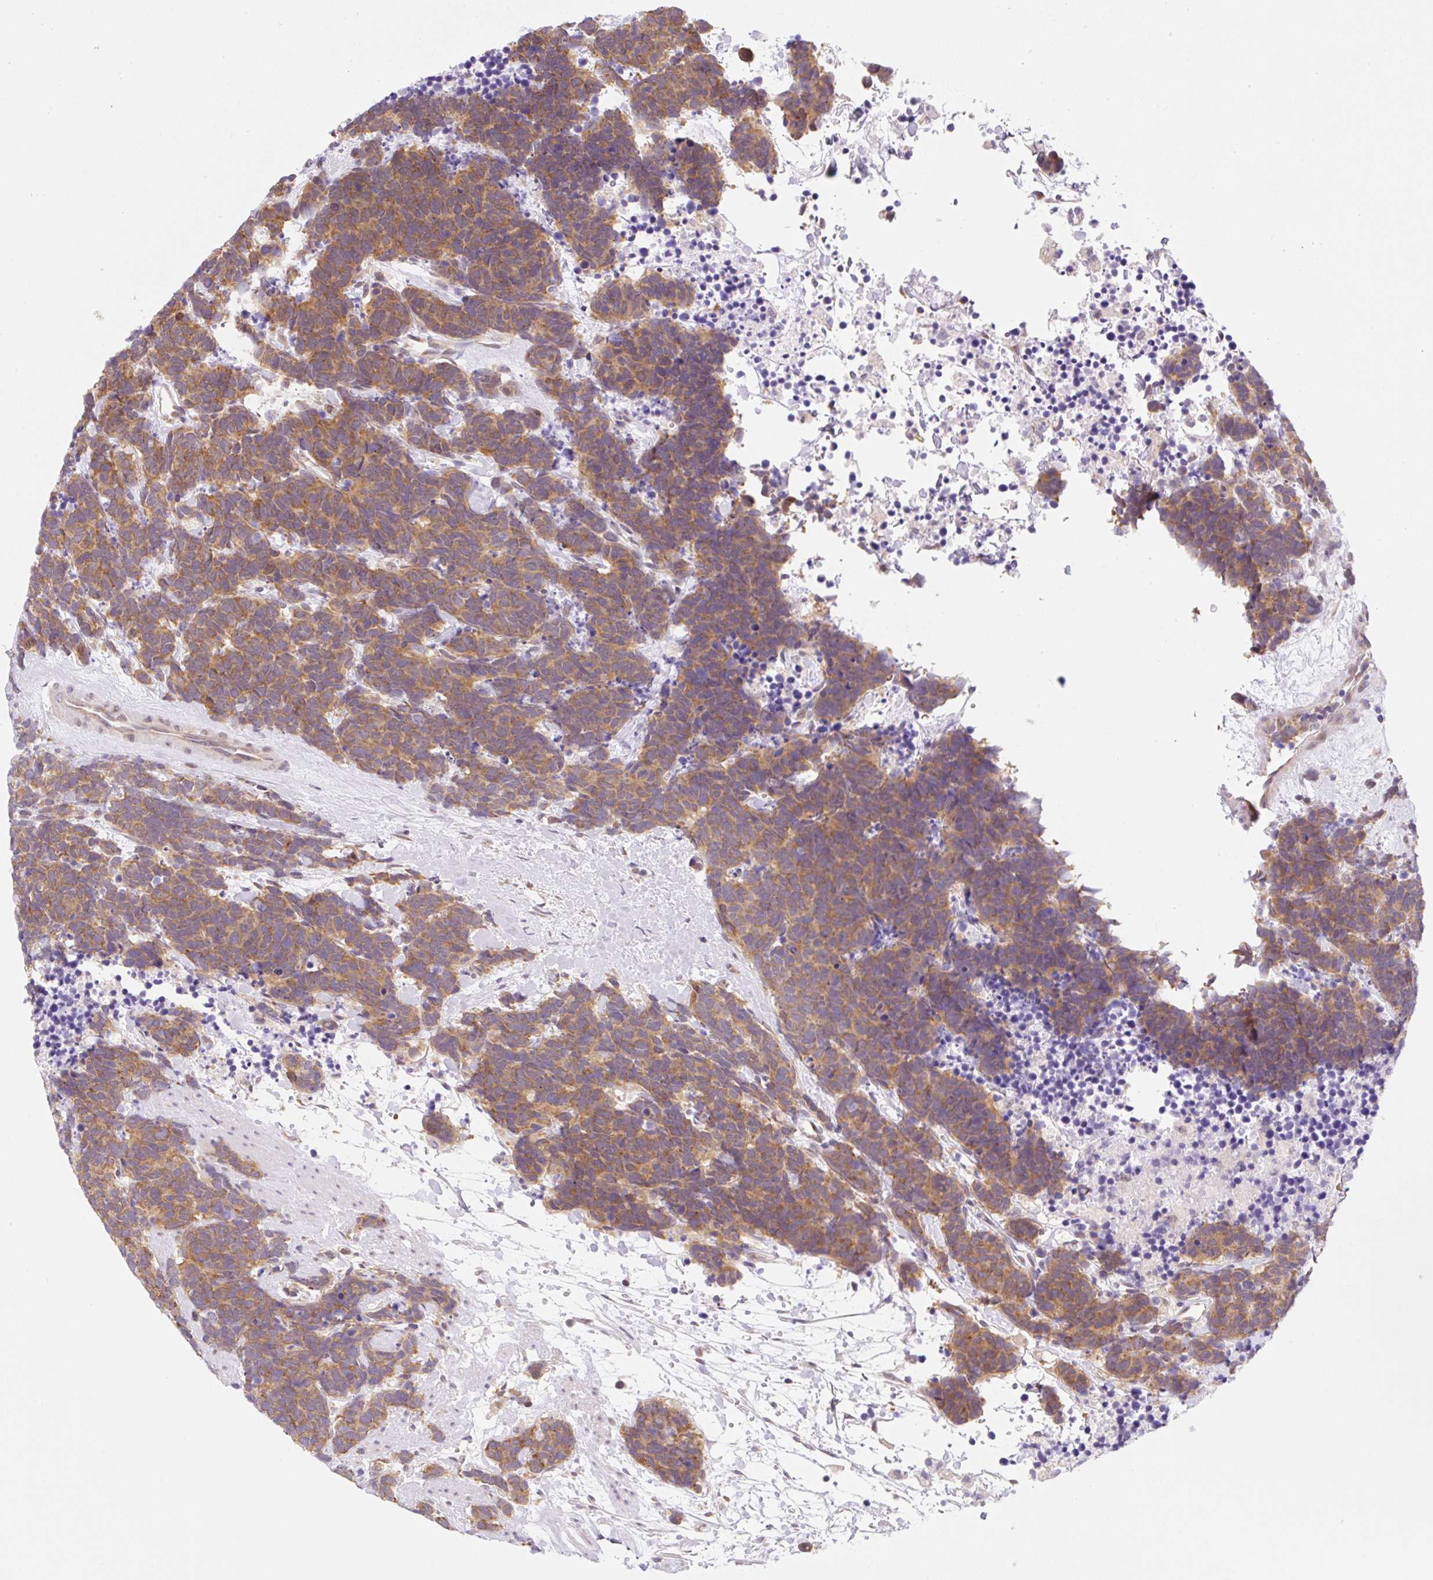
{"staining": {"intensity": "moderate", "quantity": ">75%", "location": "cytoplasmic/membranous"}, "tissue": "carcinoid", "cell_type": "Tumor cells", "image_type": "cancer", "snomed": [{"axis": "morphology", "description": "Carcinoma, NOS"}, {"axis": "morphology", "description": "Carcinoid, malignant, NOS"}, {"axis": "topography", "description": "Prostate"}], "caption": "Immunohistochemistry of human carcinoid demonstrates medium levels of moderate cytoplasmic/membranous positivity in about >75% of tumor cells.", "gene": "TBPL2", "patient": {"sex": "male", "age": 57}}